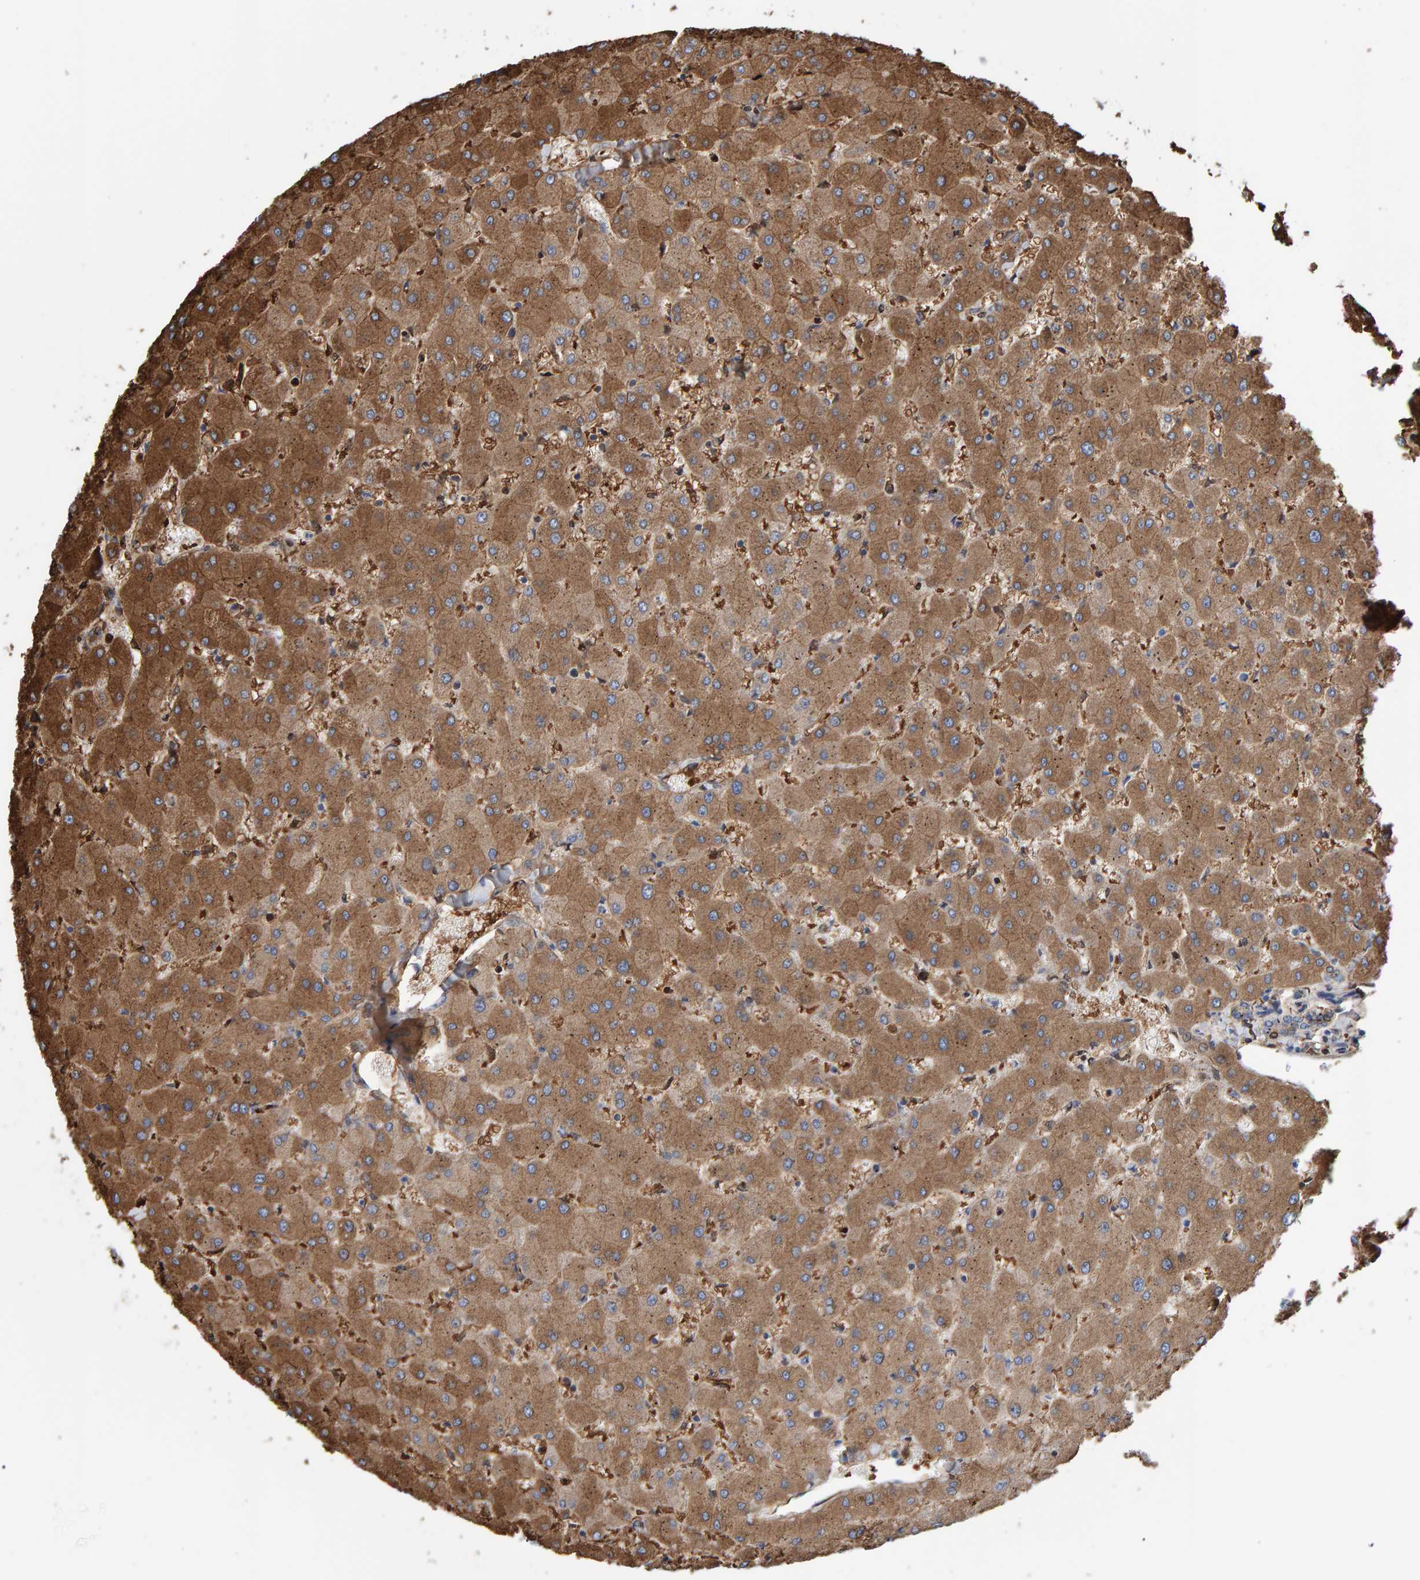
{"staining": {"intensity": "moderate", "quantity": ">75%", "location": "cytoplasmic/membranous"}, "tissue": "liver", "cell_type": "Cholangiocytes", "image_type": "normal", "snomed": [{"axis": "morphology", "description": "Normal tissue, NOS"}, {"axis": "topography", "description": "Liver"}], "caption": "High-magnification brightfield microscopy of unremarkable liver stained with DAB (brown) and counterstained with hematoxylin (blue). cholangiocytes exhibit moderate cytoplasmic/membranous expression is present in about>75% of cells. The staining was performed using DAB (3,3'-diaminobenzidine), with brown indicating positive protein expression. Nuclei are stained blue with hematoxylin.", "gene": "VPS9D1", "patient": {"sex": "female", "age": 63}}